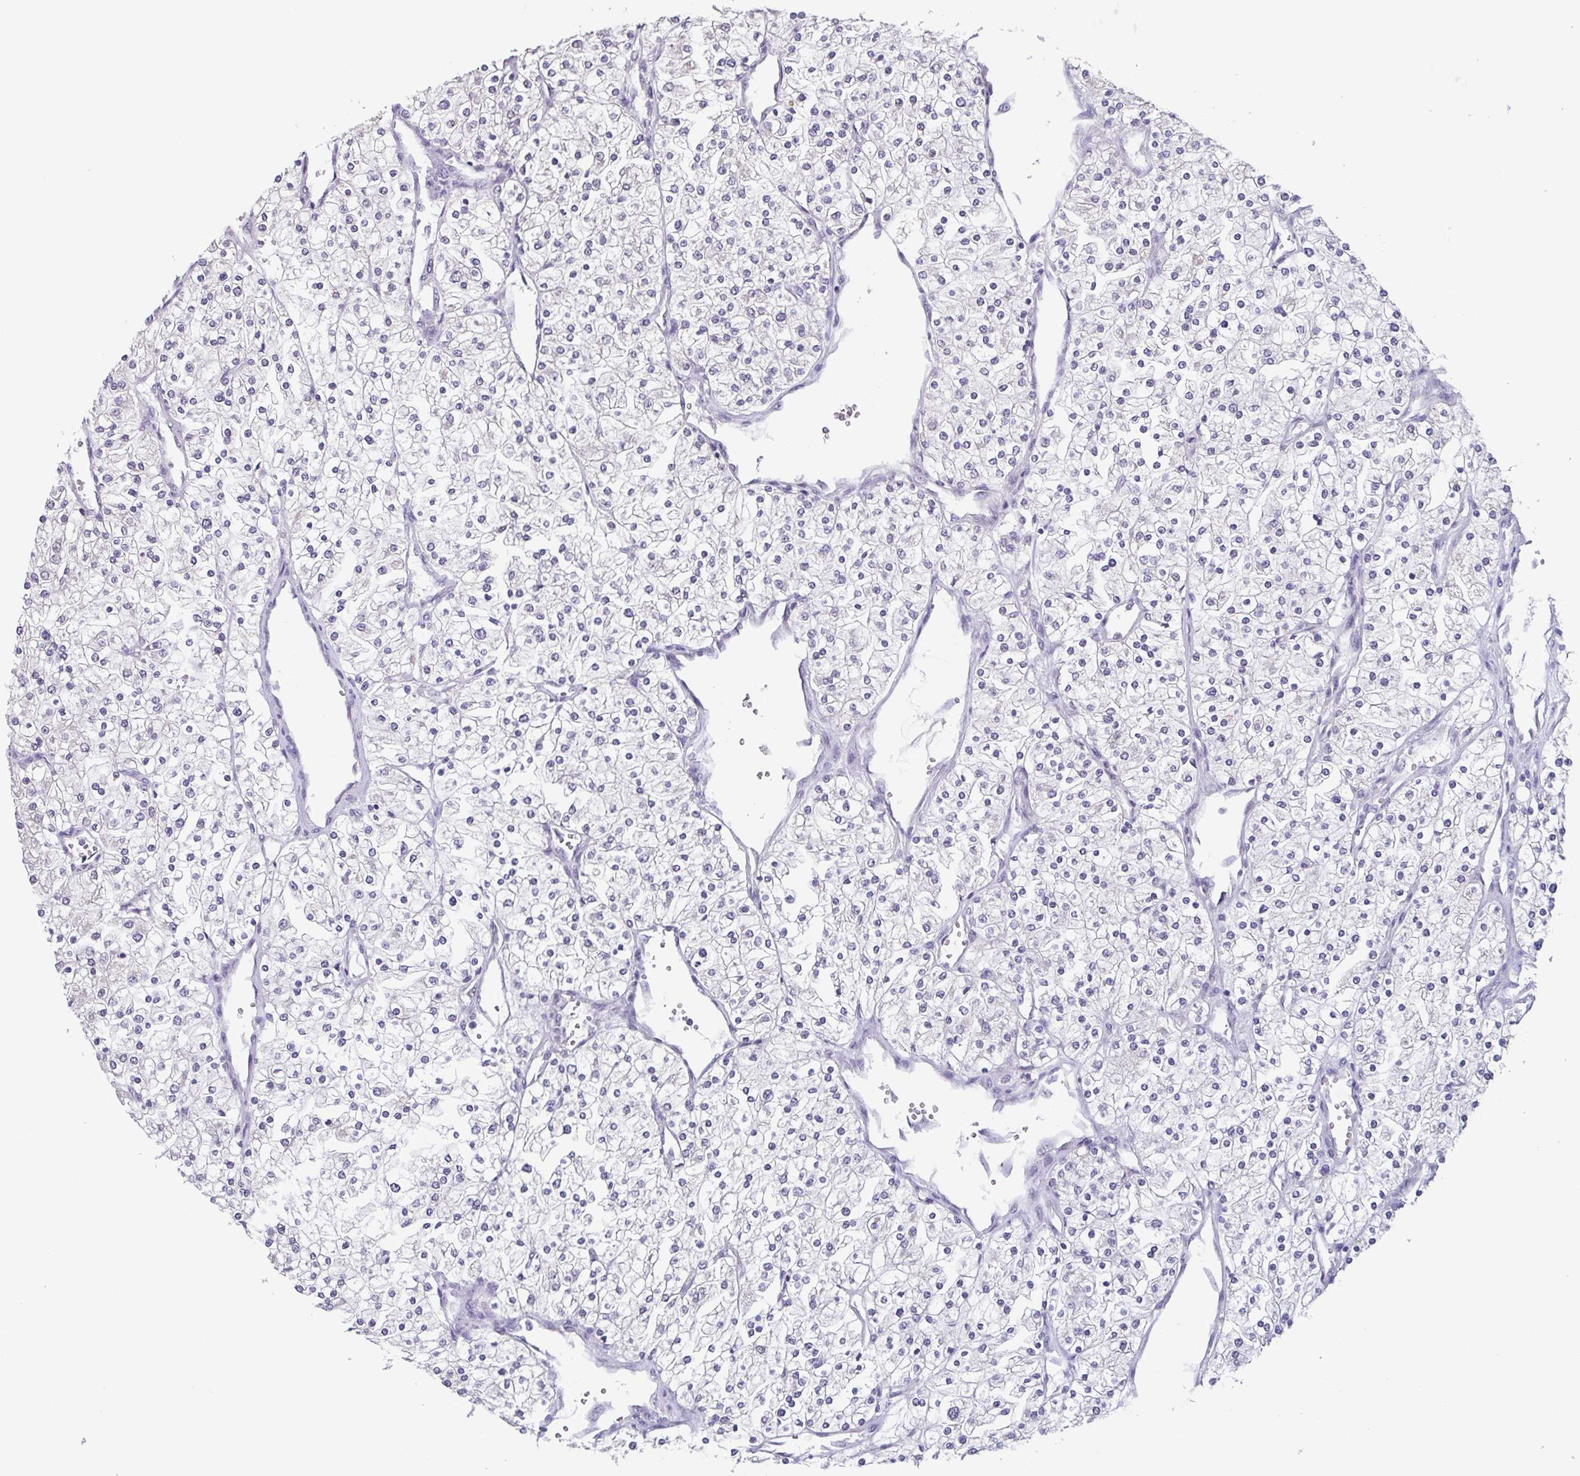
{"staining": {"intensity": "negative", "quantity": "none", "location": "none"}, "tissue": "renal cancer", "cell_type": "Tumor cells", "image_type": "cancer", "snomed": [{"axis": "morphology", "description": "Adenocarcinoma, NOS"}, {"axis": "topography", "description": "Kidney"}], "caption": "Protein analysis of renal cancer demonstrates no significant positivity in tumor cells.", "gene": "GHRL", "patient": {"sex": "male", "age": 80}}